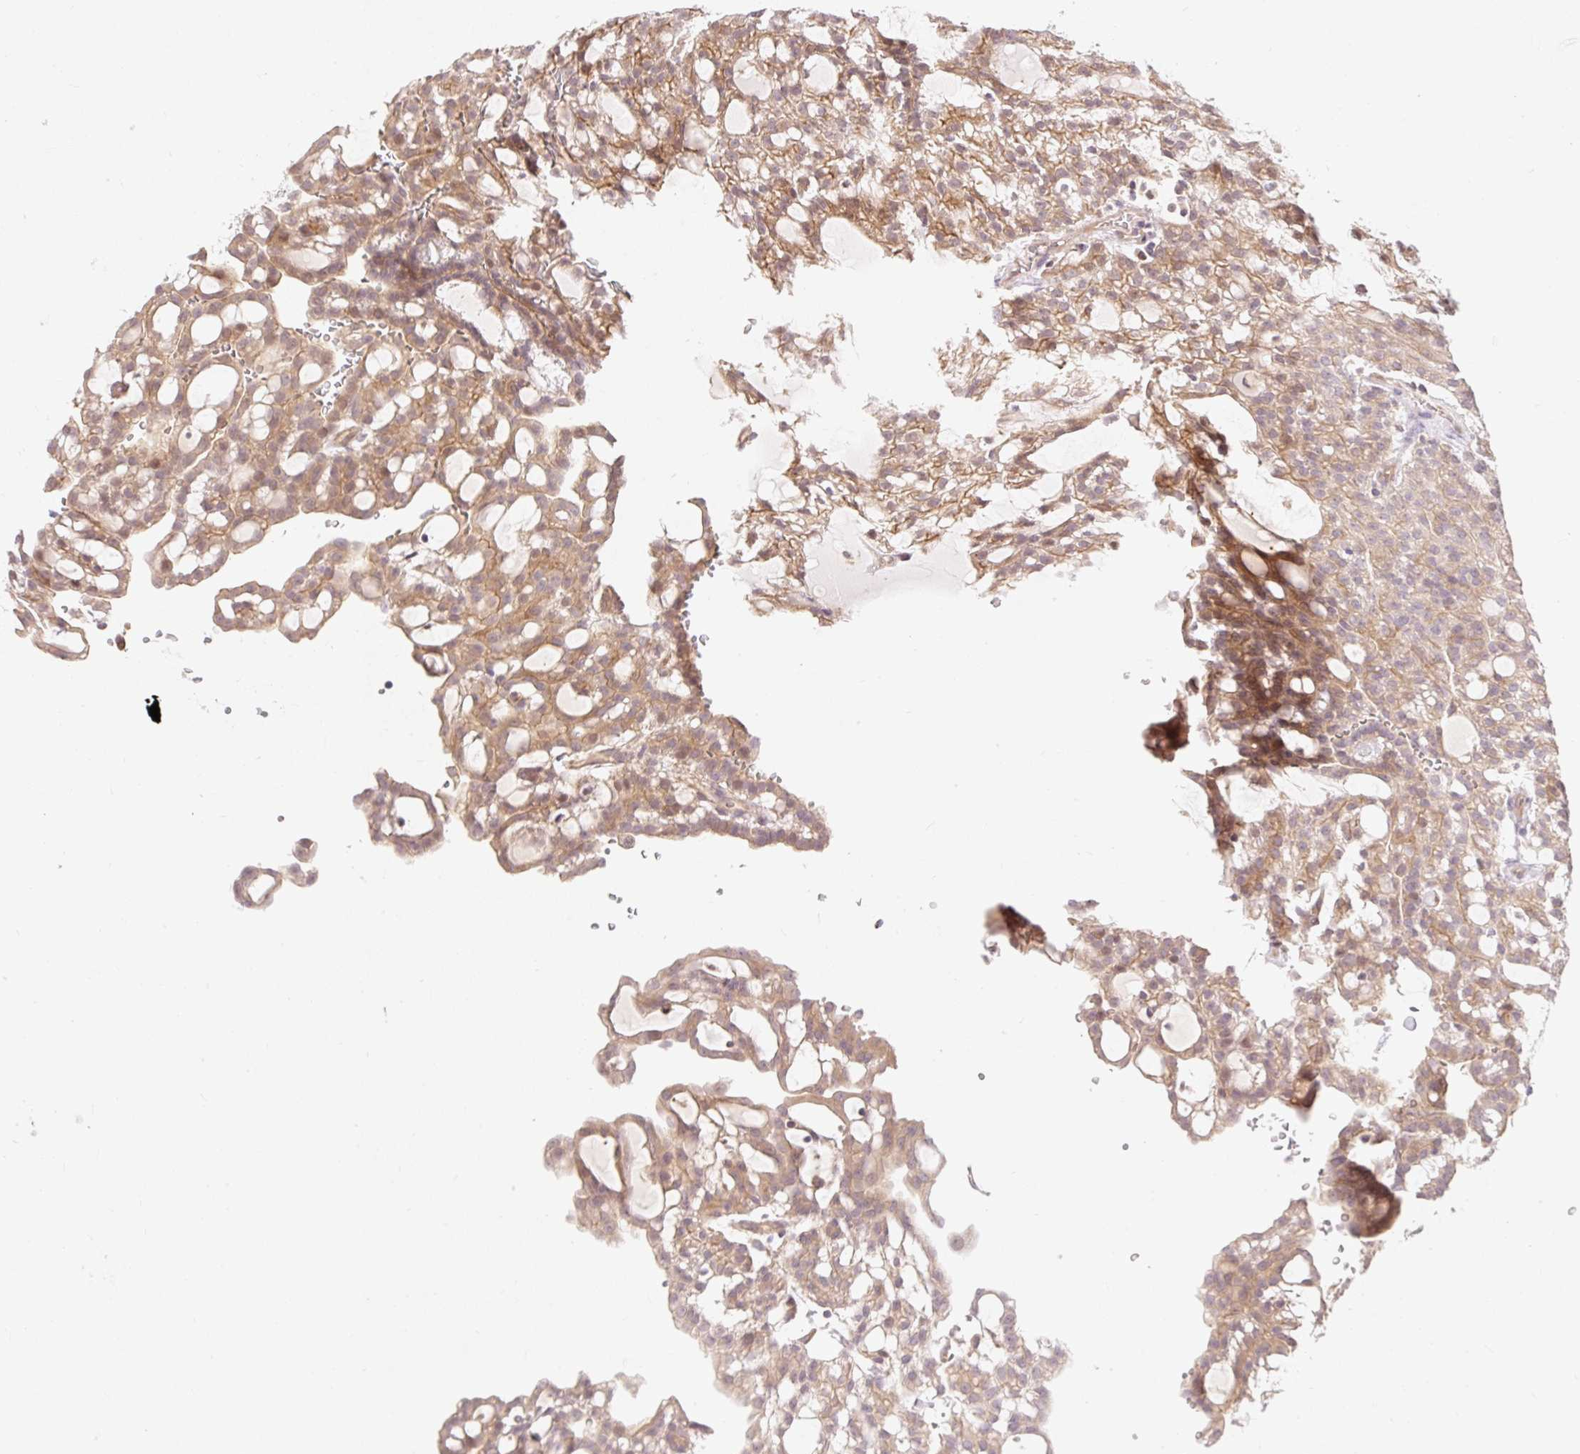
{"staining": {"intensity": "moderate", "quantity": ">75%", "location": "cytoplasmic/membranous"}, "tissue": "renal cancer", "cell_type": "Tumor cells", "image_type": "cancer", "snomed": [{"axis": "morphology", "description": "Adenocarcinoma, NOS"}, {"axis": "topography", "description": "Kidney"}], "caption": "Protein expression analysis of human renal cancer reveals moderate cytoplasmic/membranous staining in about >75% of tumor cells.", "gene": "EMC10", "patient": {"sex": "male", "age": 63}}